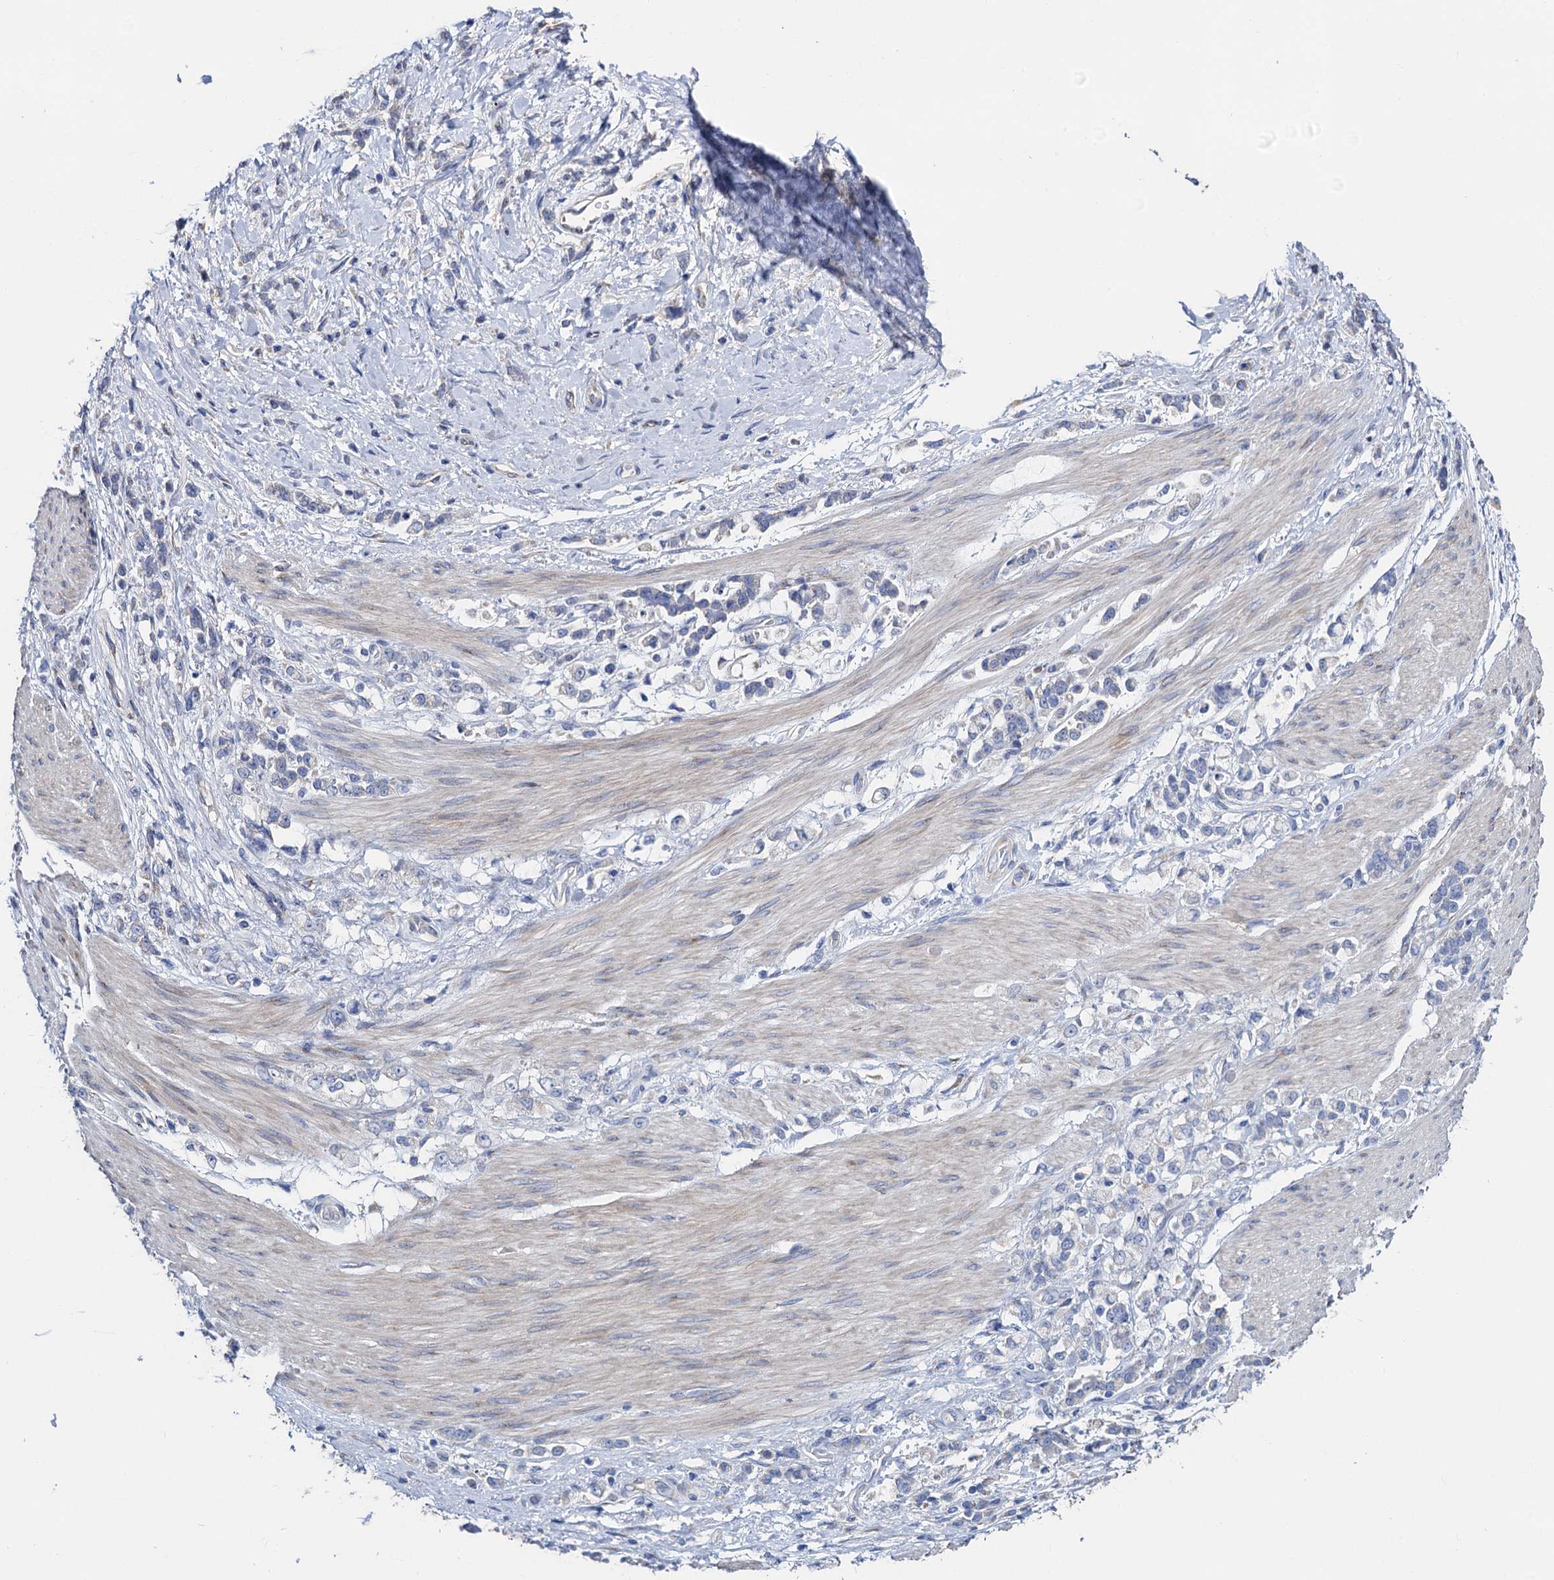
{"staining": {"intensity": "negative", "quantity": "none", "location": "none"}, "tissue": "stomach cancer", "cell_type": "Tumor cells", "image_type": "cancer", "snomed": [{"axis": "morphology", "description": "Adenocarcinoma, NOS"}, {"axis": "topography", "description": "Stomach"}], "caption": "Immunohistochemical staining of human stomach cancer (adenocarcinoma) exhibits no significant expression in tumor cells.", "gene": "FREM3", "patient": {"sex": "female", "age": 60}}